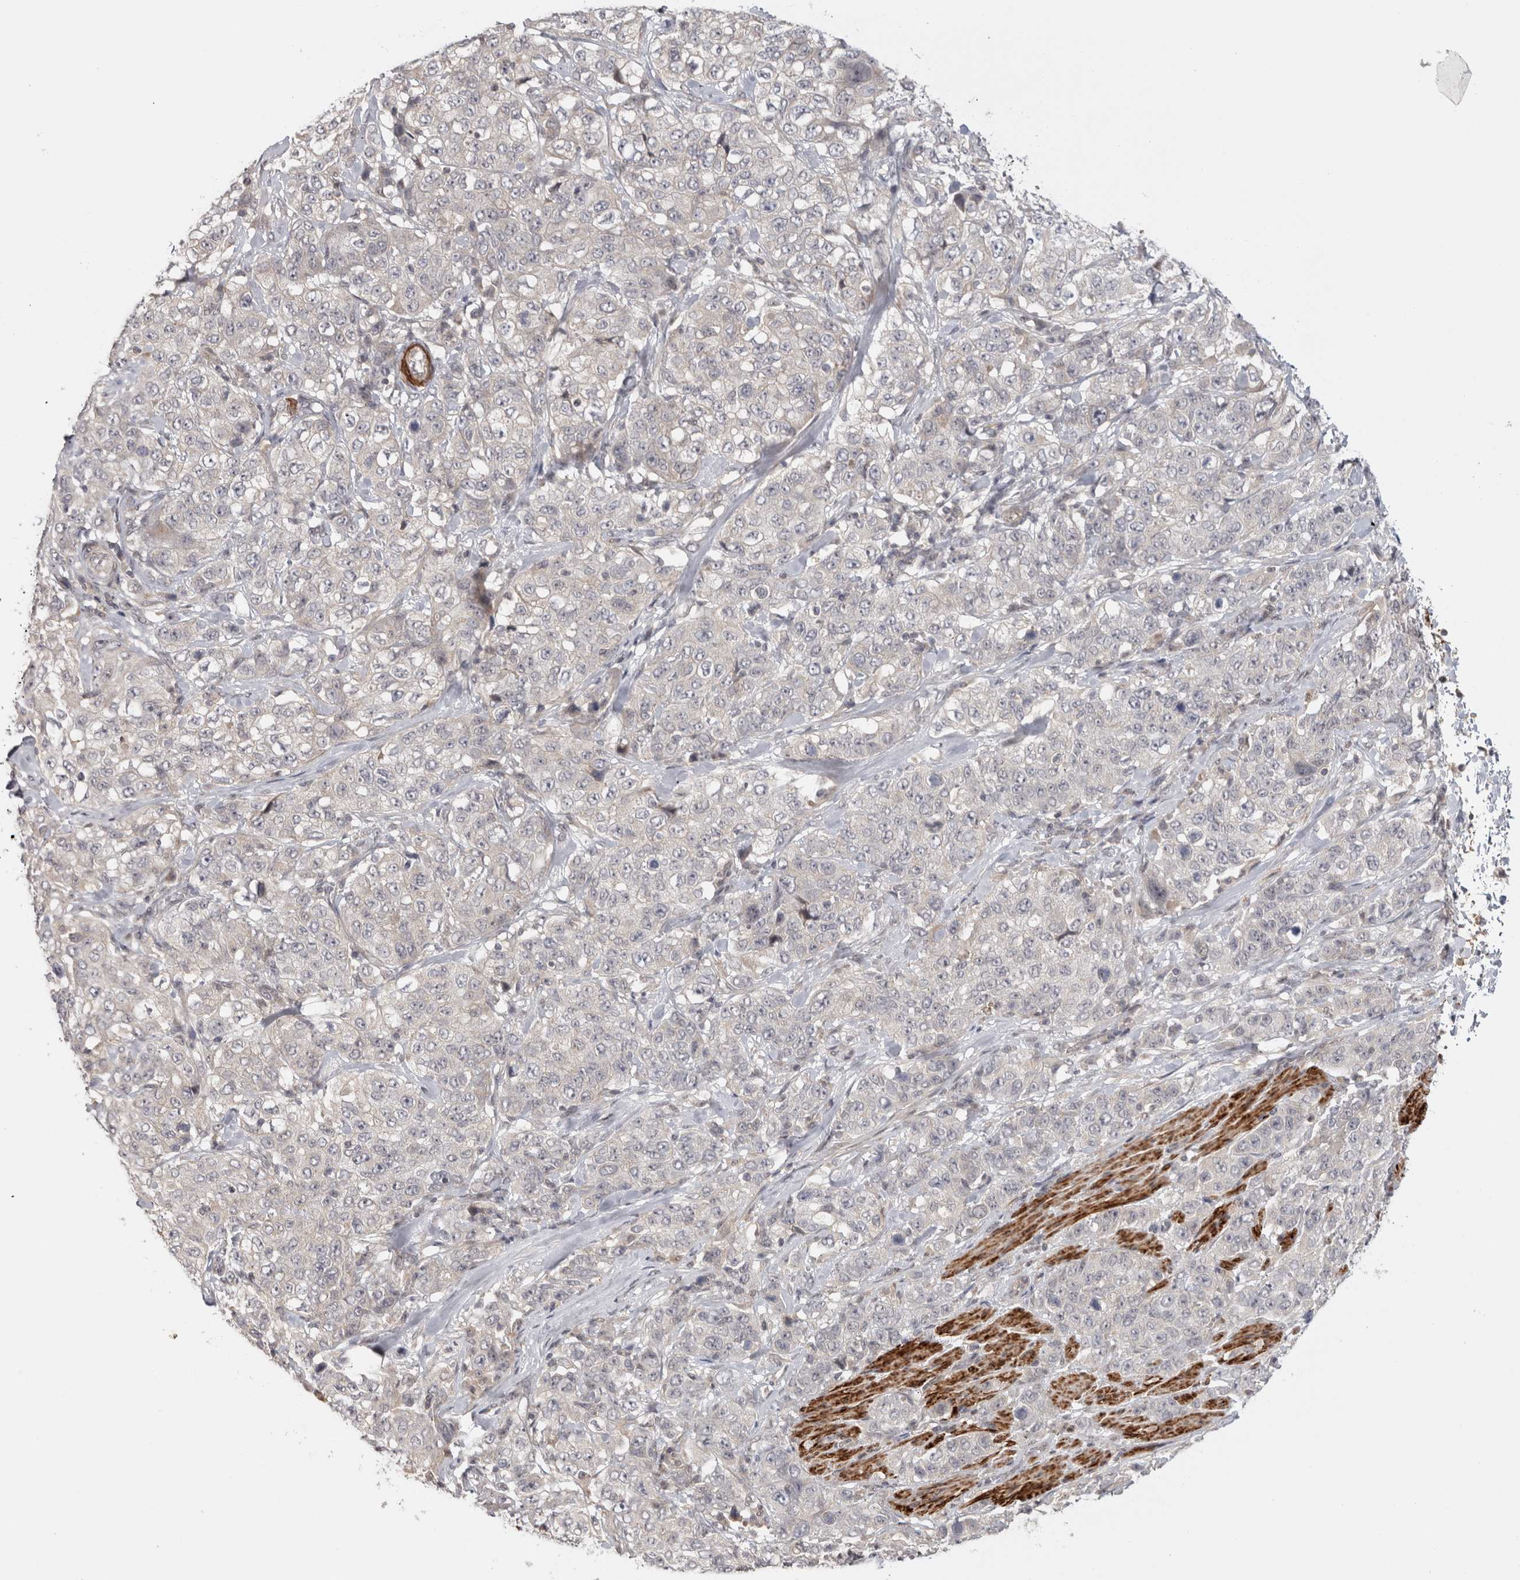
{"staining": {"intensity": "negative", "quantity": "none", "location": "none"}, "tissue": "stomach cancer", "cell_type": "Tumor cells", "image_type": "cancer", "snomed": [{"axis": "morphology", "description": "Adenocarcinoma, NOS"}, {"axis": "topography", "description": "Stomach"}], "caption": "This is an immunohistochemistry photomicrograph of human adenocarcinoma (stomach). There is no expression in tumor cells.", "gene": "ZNF318", "patient": {"sex": "male", "age": 48}}